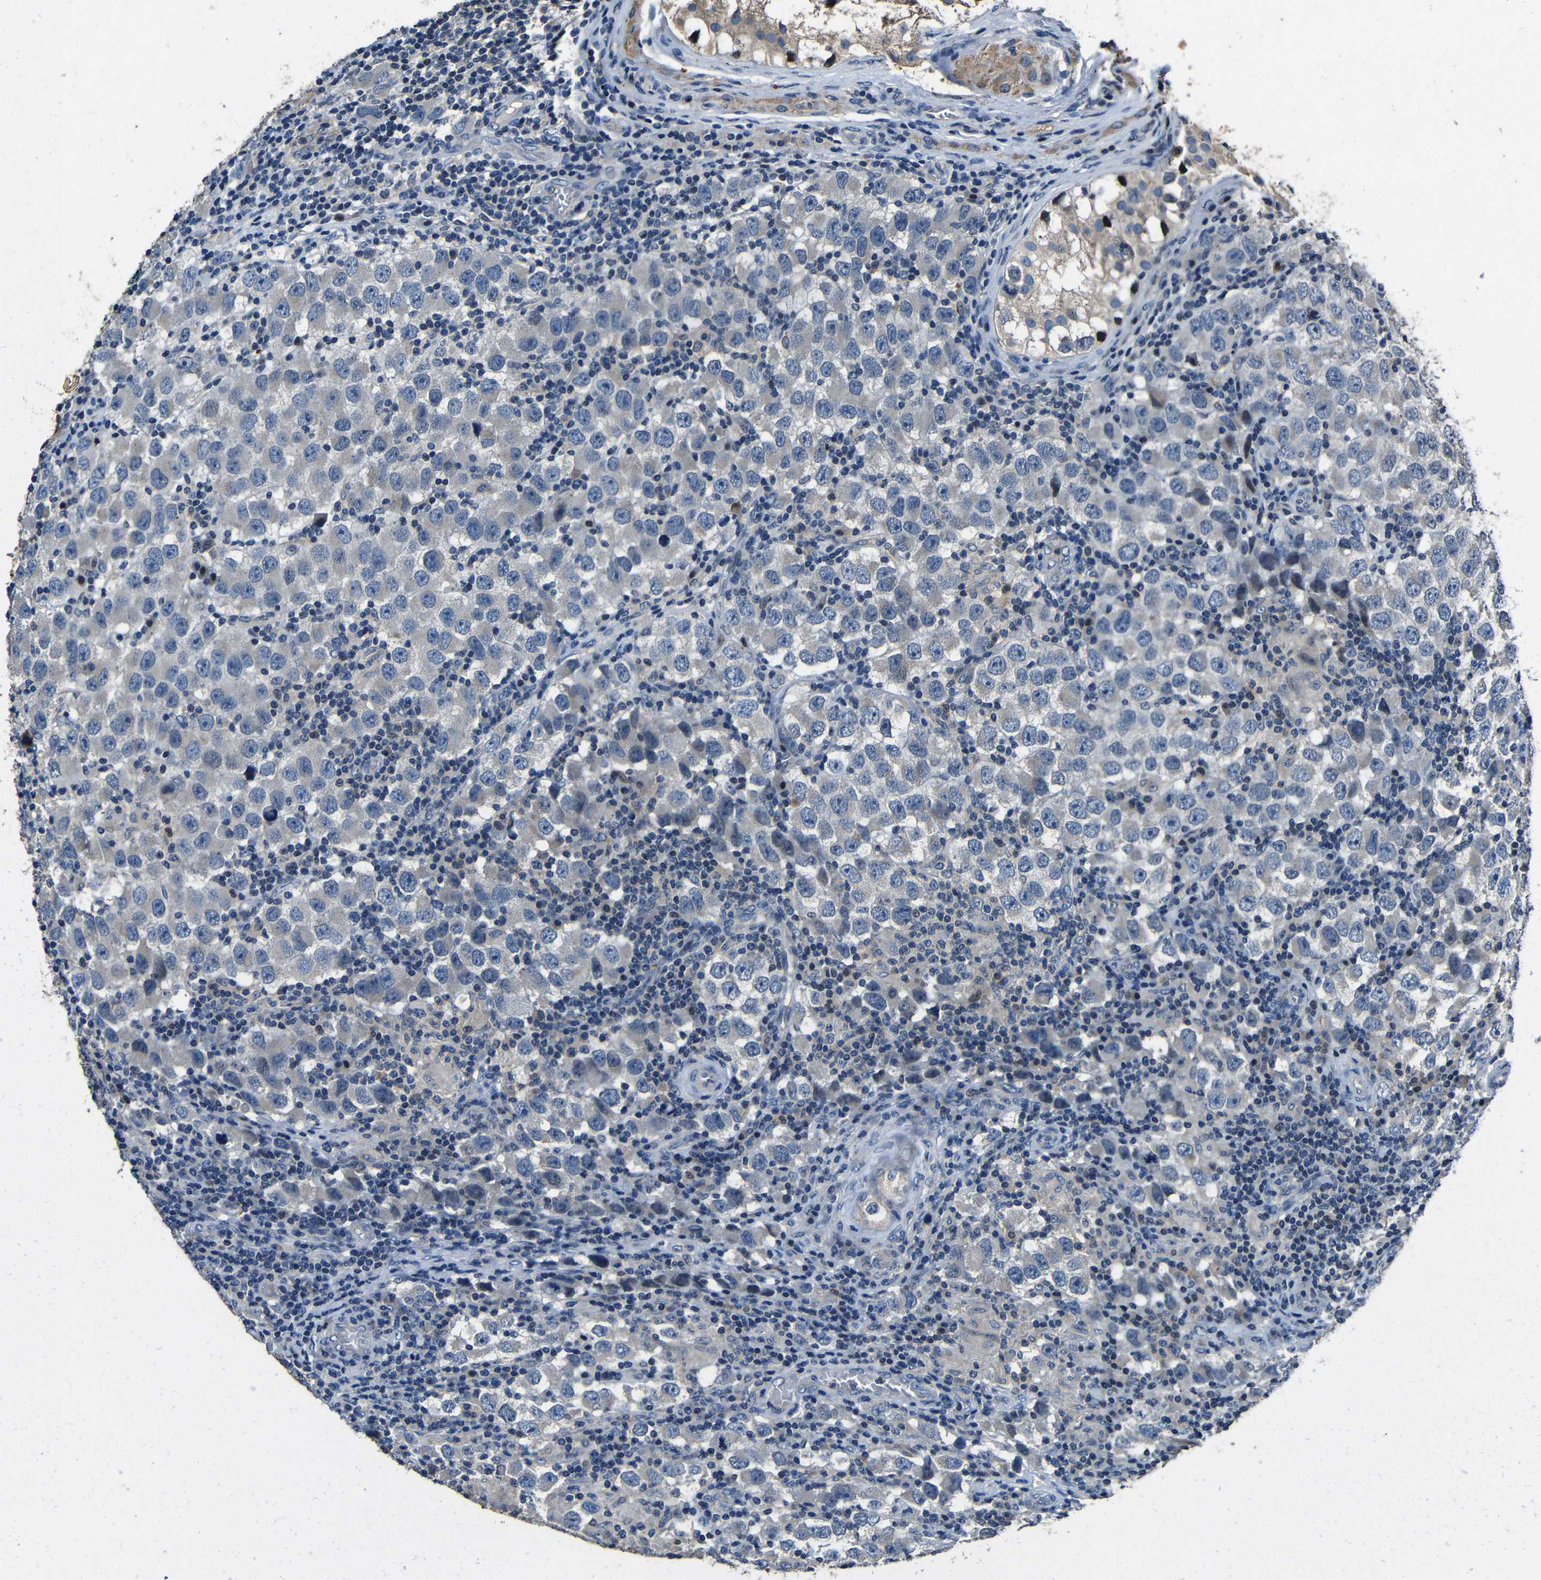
{"staining": {"intensity": "negative", "quantity": "none", "location": "none"}, "tissue": "testis cancer", "cell_type": "Tumor cells", "image_type": "cancer", "snomed": [{"axis": "morphology", "description": "Carcinoma, Embryonal, NOS"}, {"axis": "topography", "description": "Testis"}], "caption": "This is an immunohistochemistry histopathology image of human embryonal carcinoma (testis). There is no positivity in tumor cells.", "gene": "C6orf89", "patient": {"sex": "male", "age": 21}}